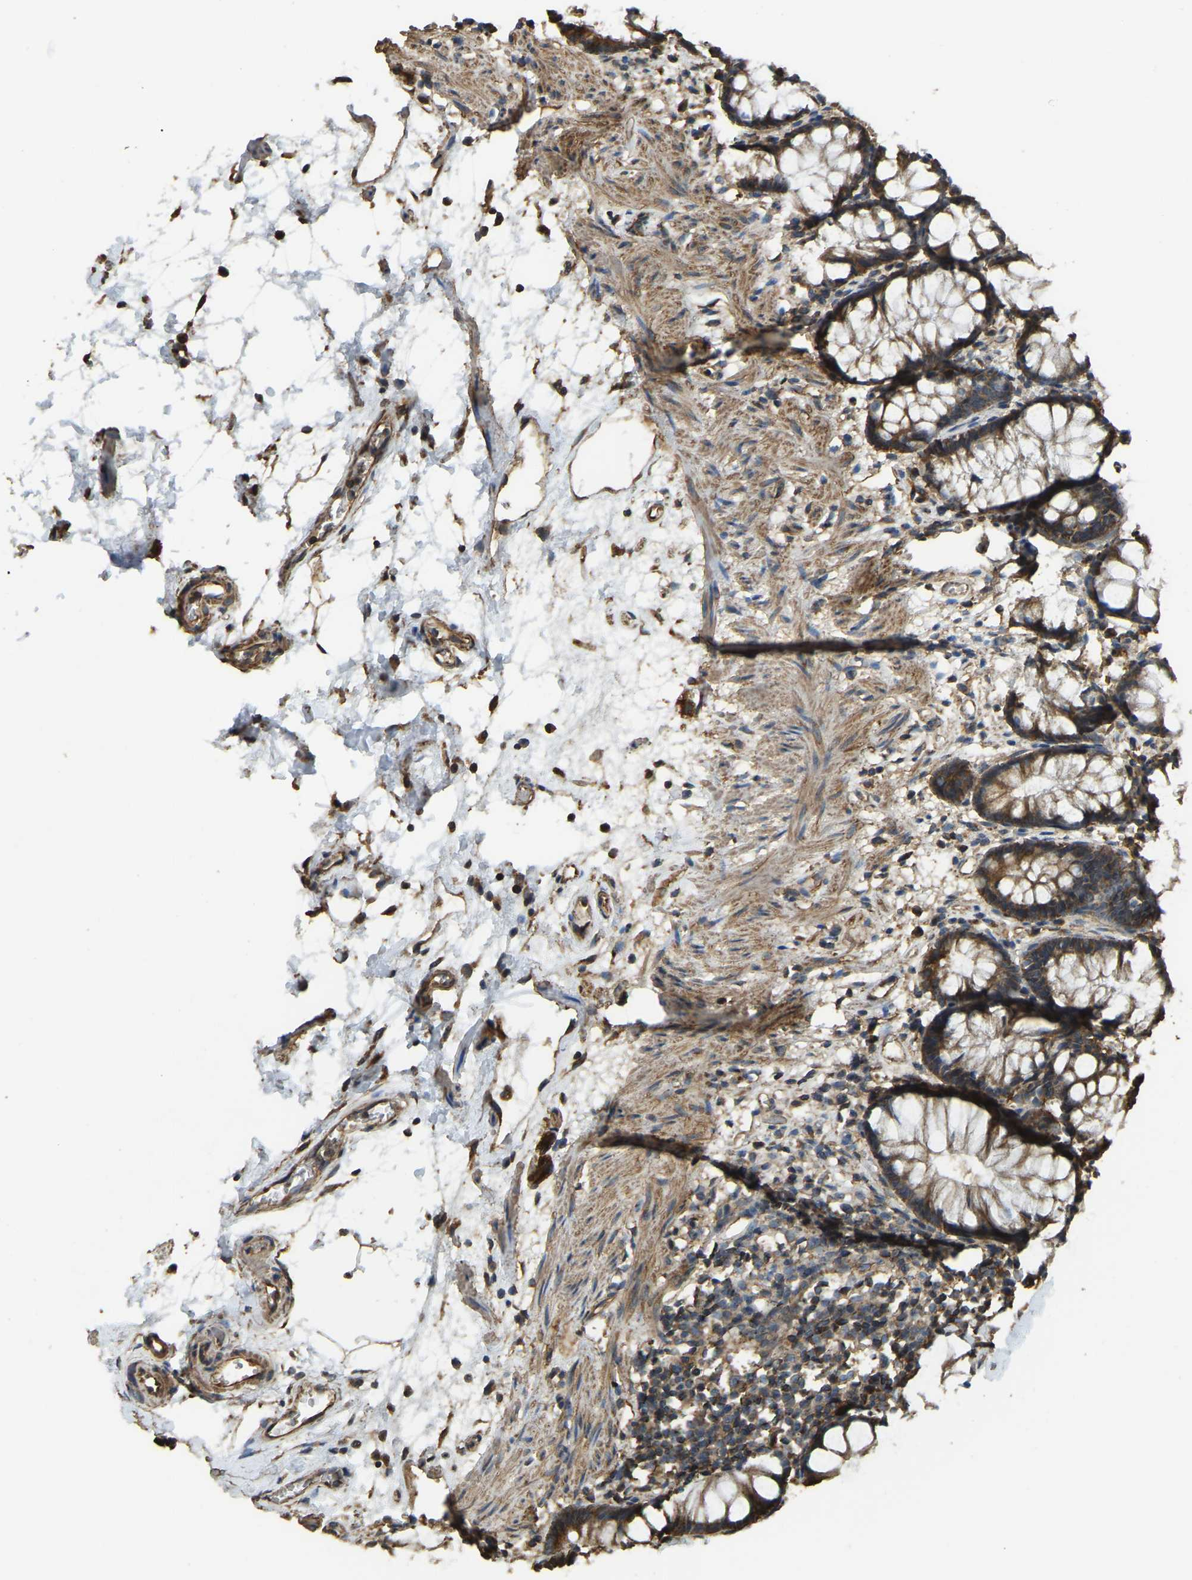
{"staining": {"intensity": "moderate", "quantity": ">75%", "location": "cytoplasmic/membranous"}, "tissue": "rectum", "cell_type": "Glandular cells", "image_type": "normal", "snomed": [{"axis": "morphology", "description": "Normal tissue, NOS"}, {"axis": "topography", "description": "Rectum"}], "caption": "IHC photomicrograph of normal rectum stained for a protein (brown), which displays medium levels of moderate cytoplasmic/membranous positivity in approximately >75% of glandular cells.", "gene": "GNG2", "patient": {"sex": "male", "age": 64}}